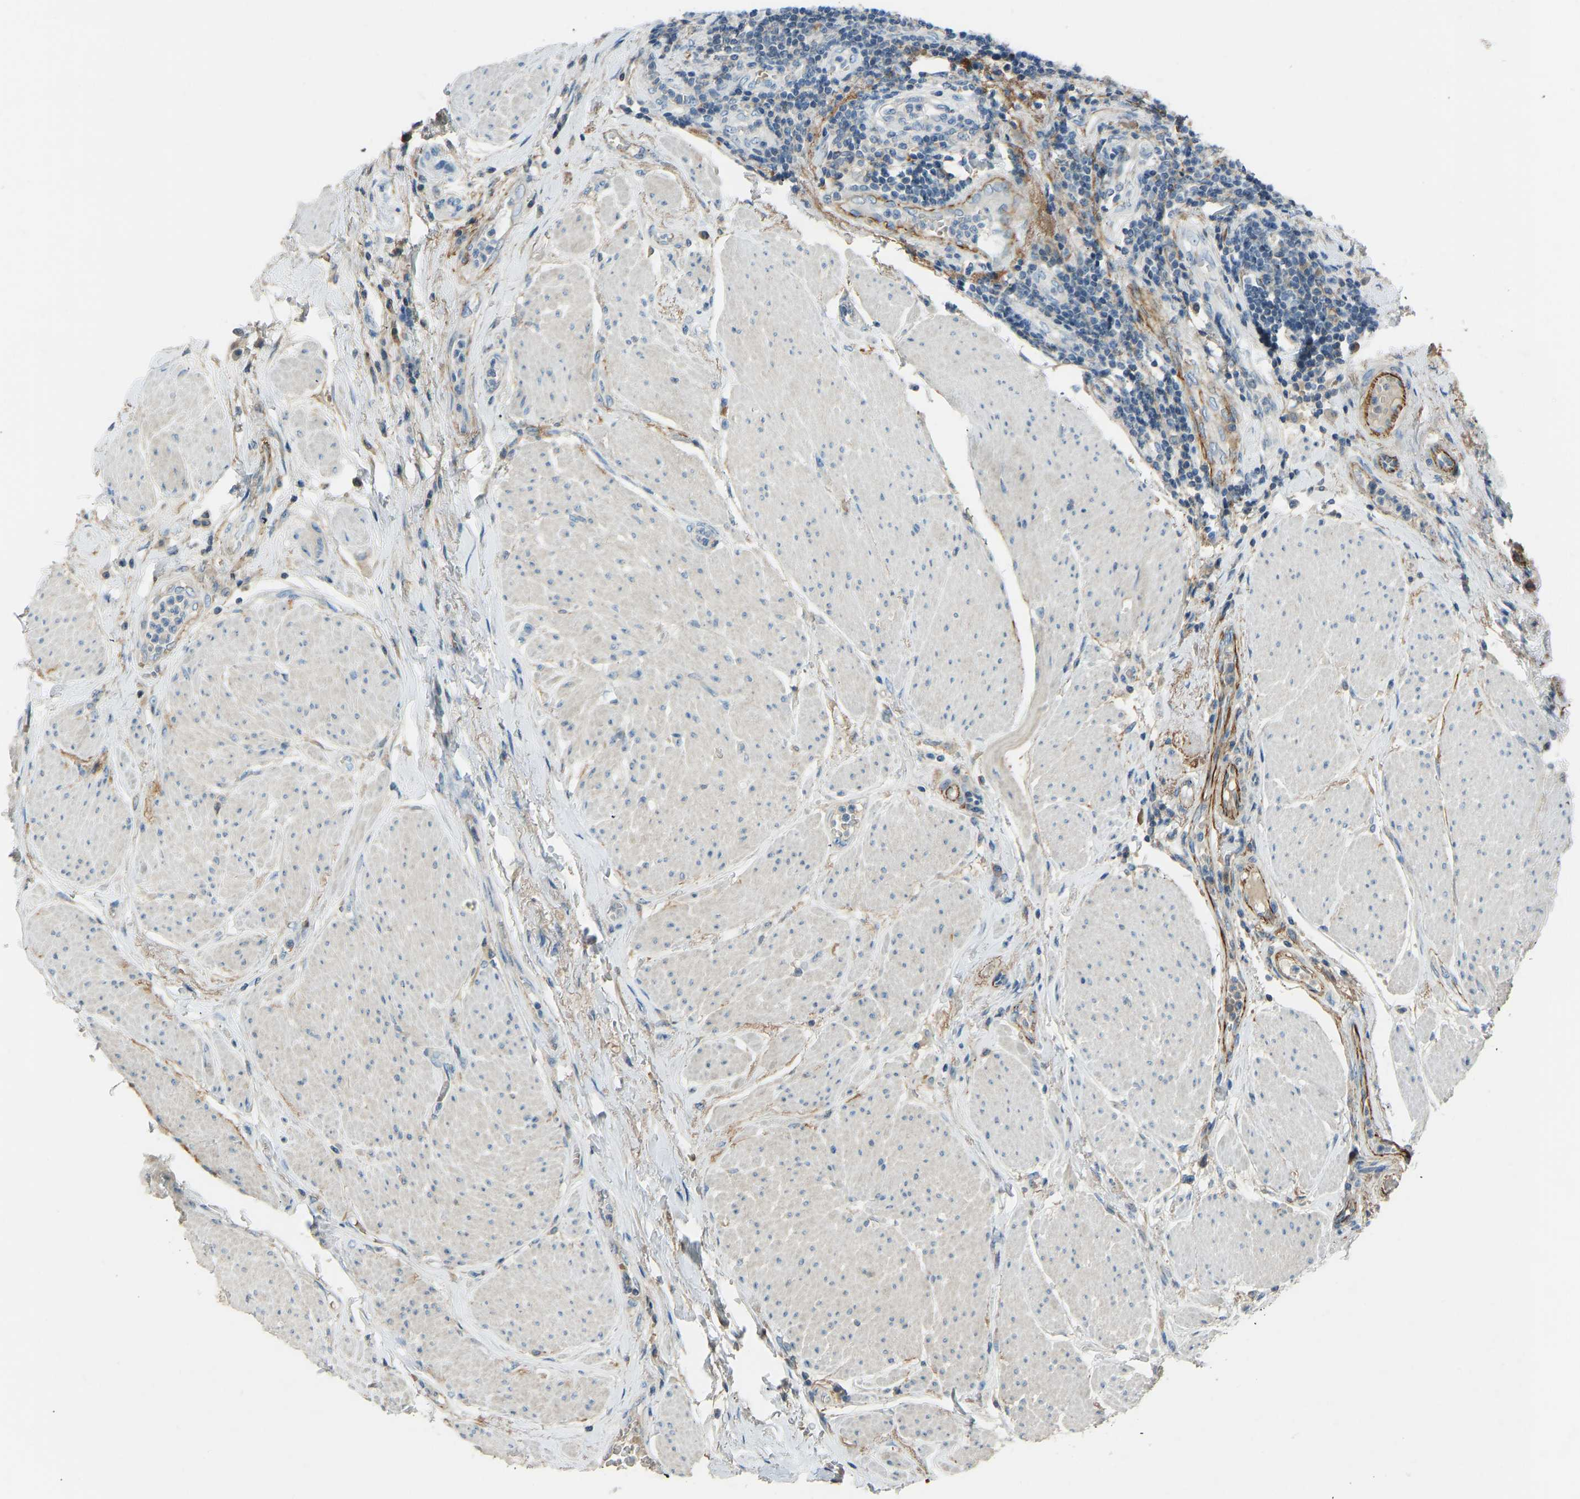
{"staining": {"intensity": "negative", "quantity": "none", "location": "none"}, "tissue": "colorectal cancer", "cell_type": "Tumor cells", "image_type": "cancer", "snomed": [{"axis": "morphology", "description": "Normal tissue, NOS"}, {"axis": "morphology", "description": "Adenocarcinoma, NOS"}, {"axis": "topography", "description": "Rectum"}, {"axis": "topography", "description": "Peripheral nerve tissue"}], "caption": "Adenocarcinoma (colorectal) was stained to show a protein in brown. There is no significant staining in tumor cells.", "gene": "FBLN2", "patient": {"sex": "male", "age": 92}}